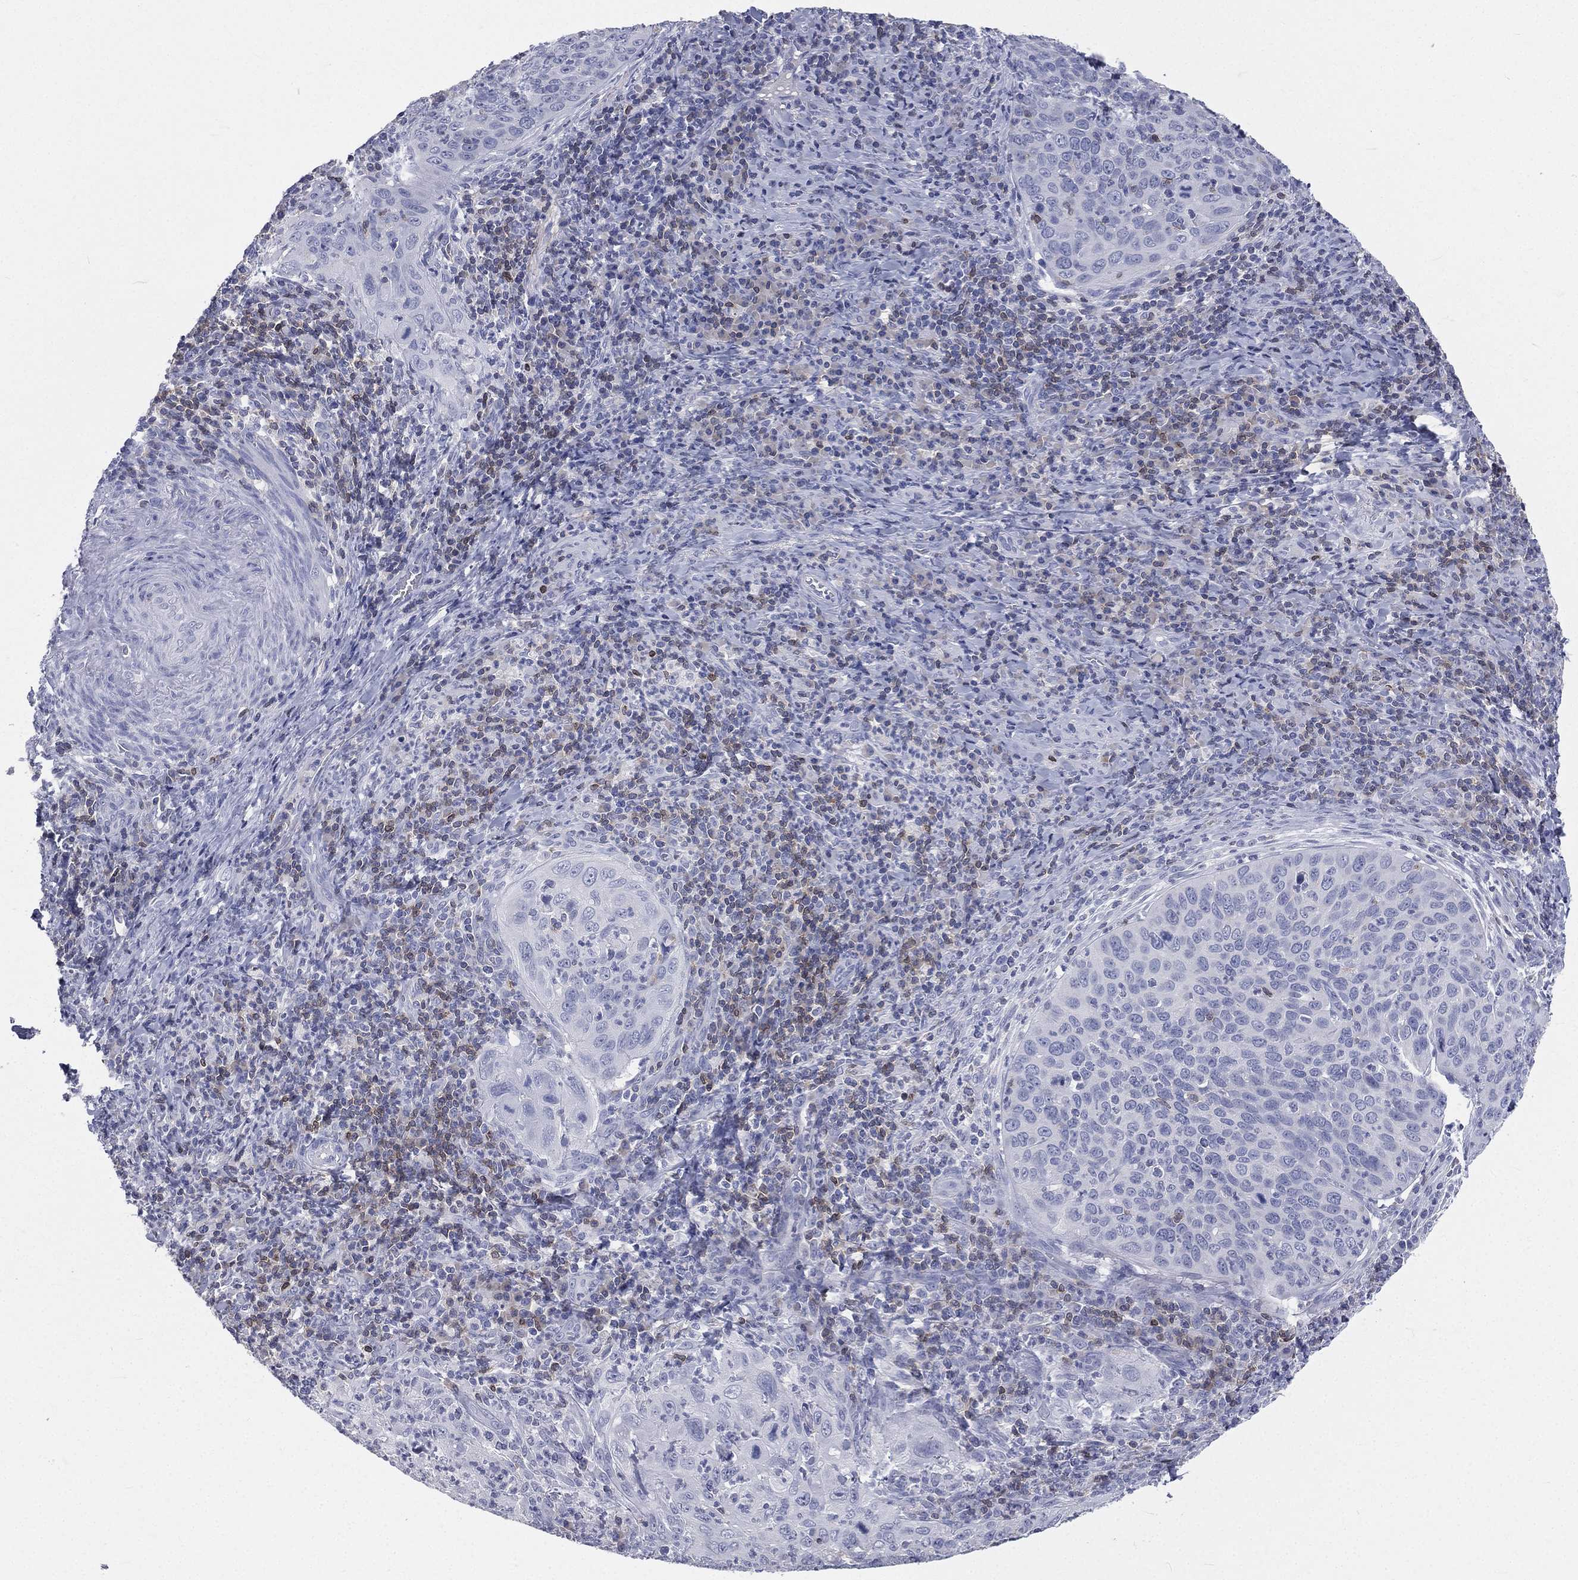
{"staining": {"intensity": "negative", "quantity": "none", "location": "none"}, "tissue": "cervical cancer", "cell_type": "Tumor cells", "image_type": "cancer", "snomed": [{"axis": "morphology", "description": "Squamous cell carcinoma, NOS"}, {"axis": "topography", "description": "Cervix"}], "caption": "The image exhibits no staining of tumor cells in squamous cell carcinoma (cervical).", "gene": "CD3D", "patient": {"sex": "female", "age": 26}}